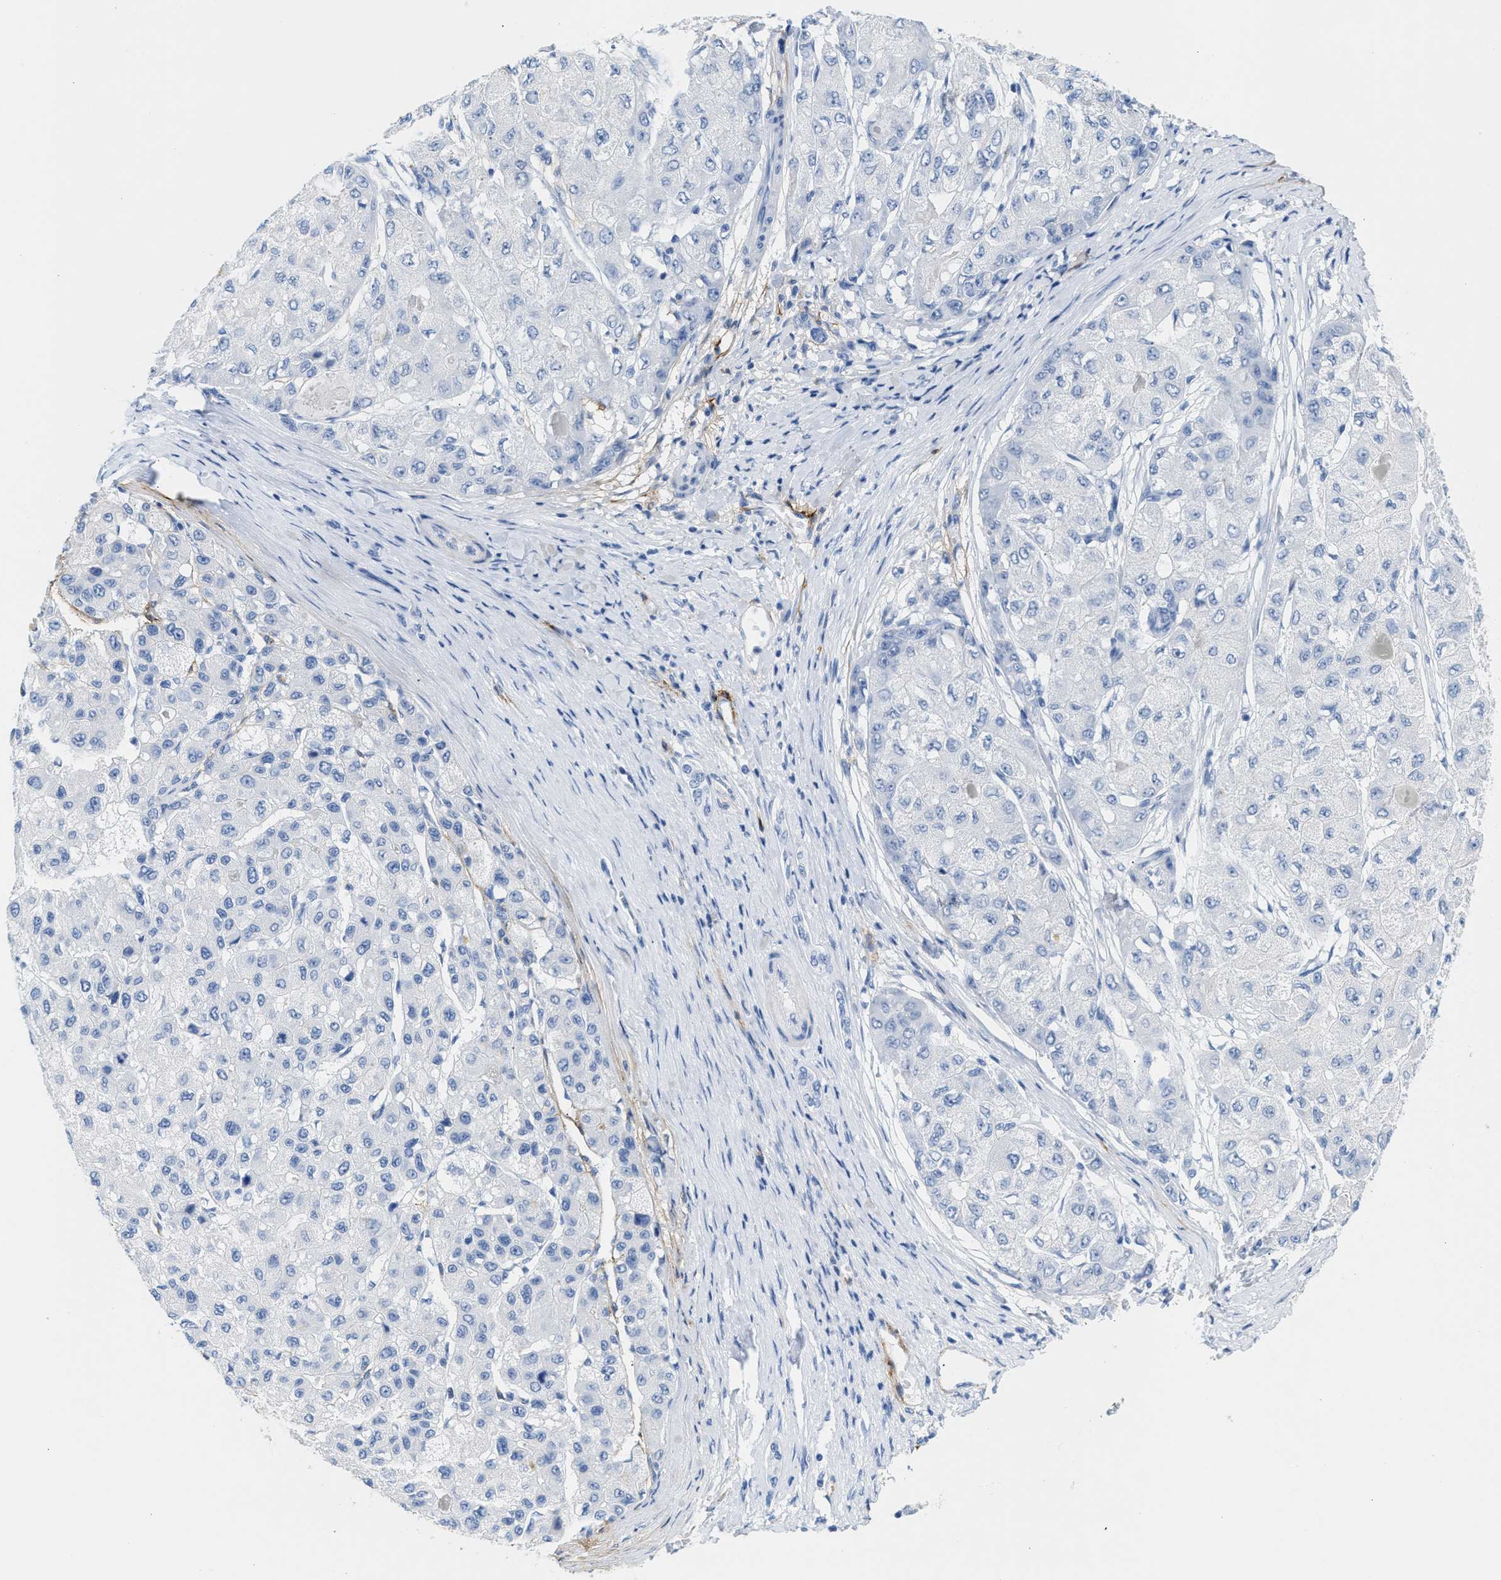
{"staining": {"intensity": "negative", "quantity": "none", "location": "none"}, "tissue": "liver cancer", "cell_type": "Tumor cells", "image_type": "cancer", "snomed": [{"axis": "morphology", "description": "Carcinoma, Hepatocellular, NOS"}, {"axis": "topography", "description": "Liver"}], "caption": "Immunohistochemical staining of liver cancer (hepatocellular carcinoma) shows no significant expression in tumor cells.", "gene": "TNR", "patient": {"sex": "male", "age": 80}}